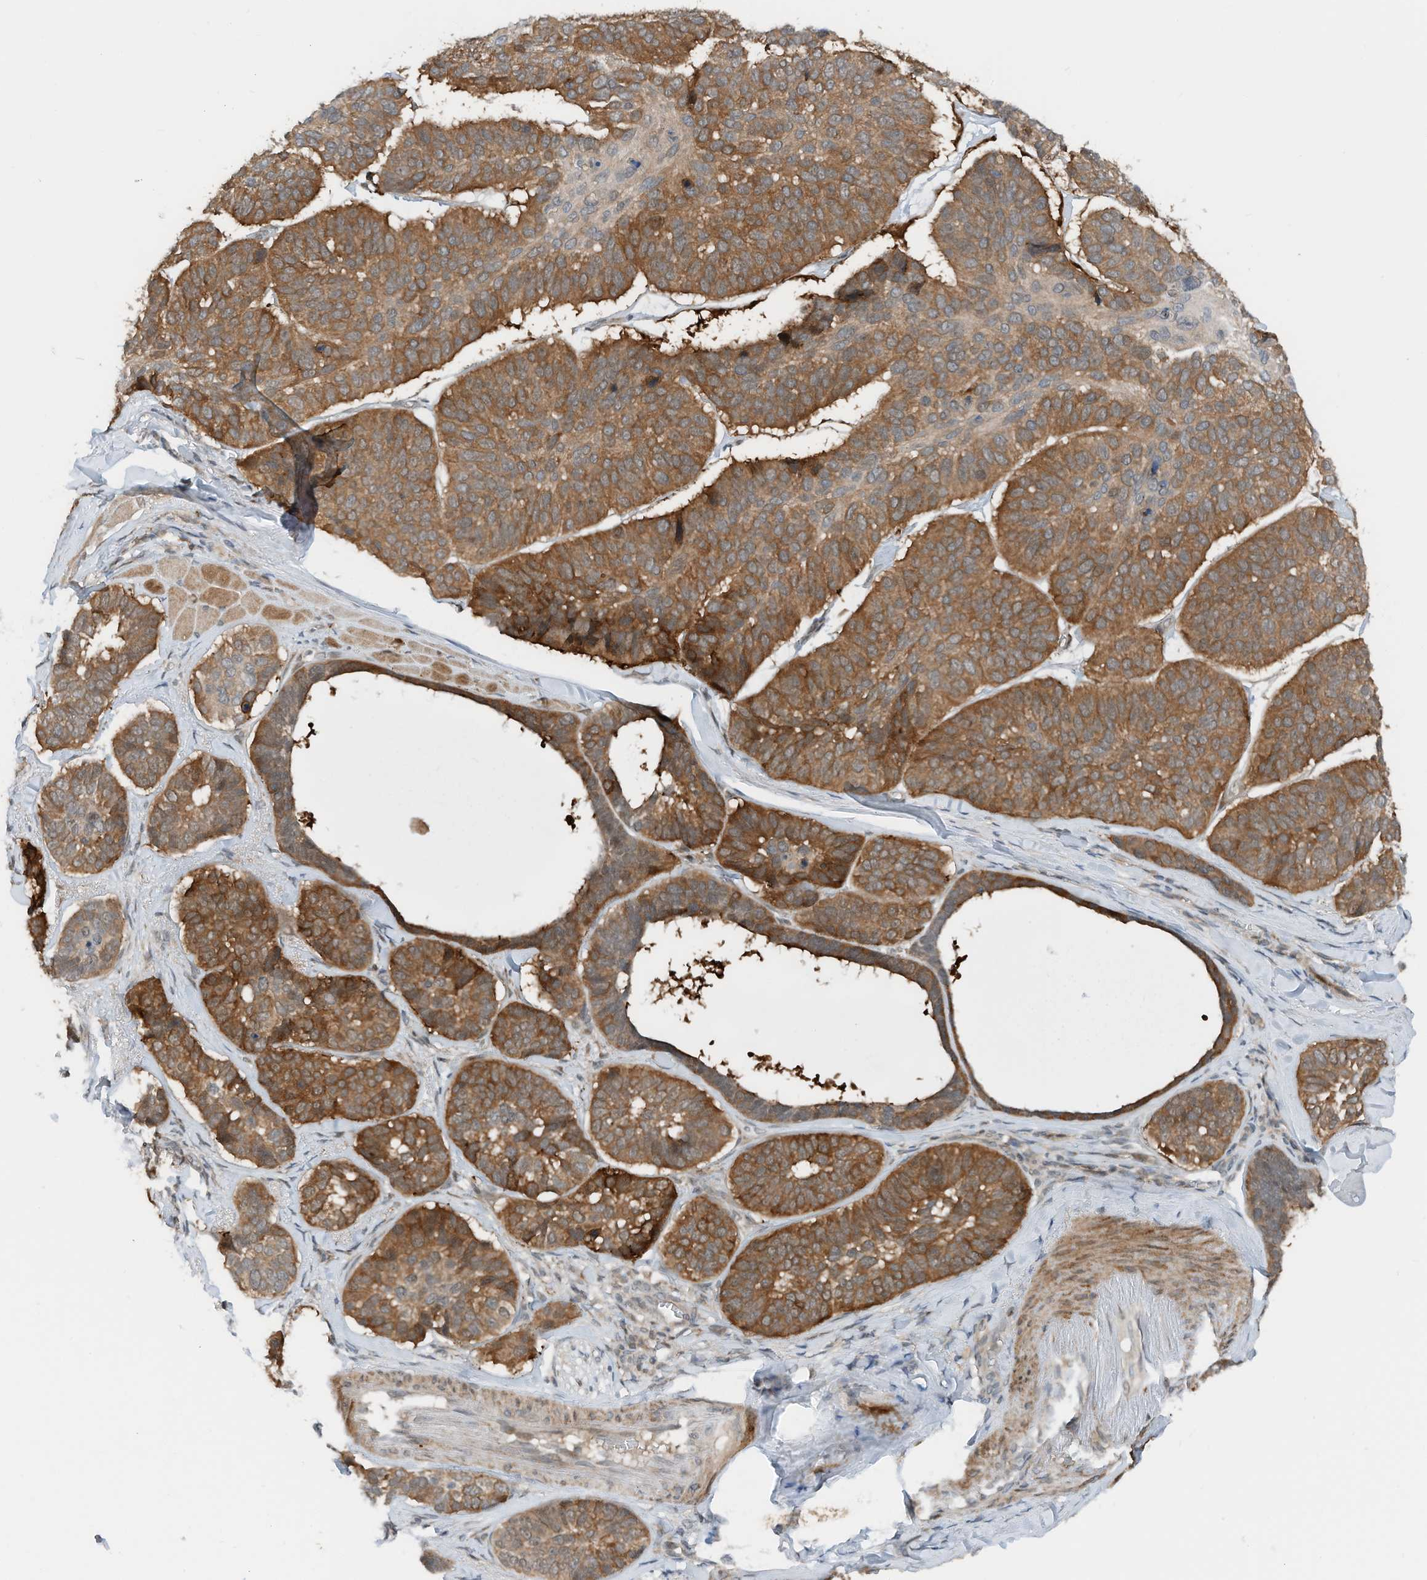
{"staining": {"intensity": "strong", "quantity": ">75%", "location": "cytoplasmic/membranous"}, "tissue": "skin cancer", "cell_type": "Tumor cells", "image_type": "cancer", "snomed": [{"axis": "morphology", "description": "Basal cell carcinoma"}, {"axis": "topography", "description": "Skin"}], "caption": "An immunohistochemistry (IHC) photomicrograph of tumor tissue is shown. Protein staining in brown highlights strong cytoplasmic/membranous positivity in basal cell carcinoma (skin) within tumor cells. (IHC, brightfield microscopy, high magnification).", "gene": "RMND1", "patient": {"sex": "male", "age": 62}}